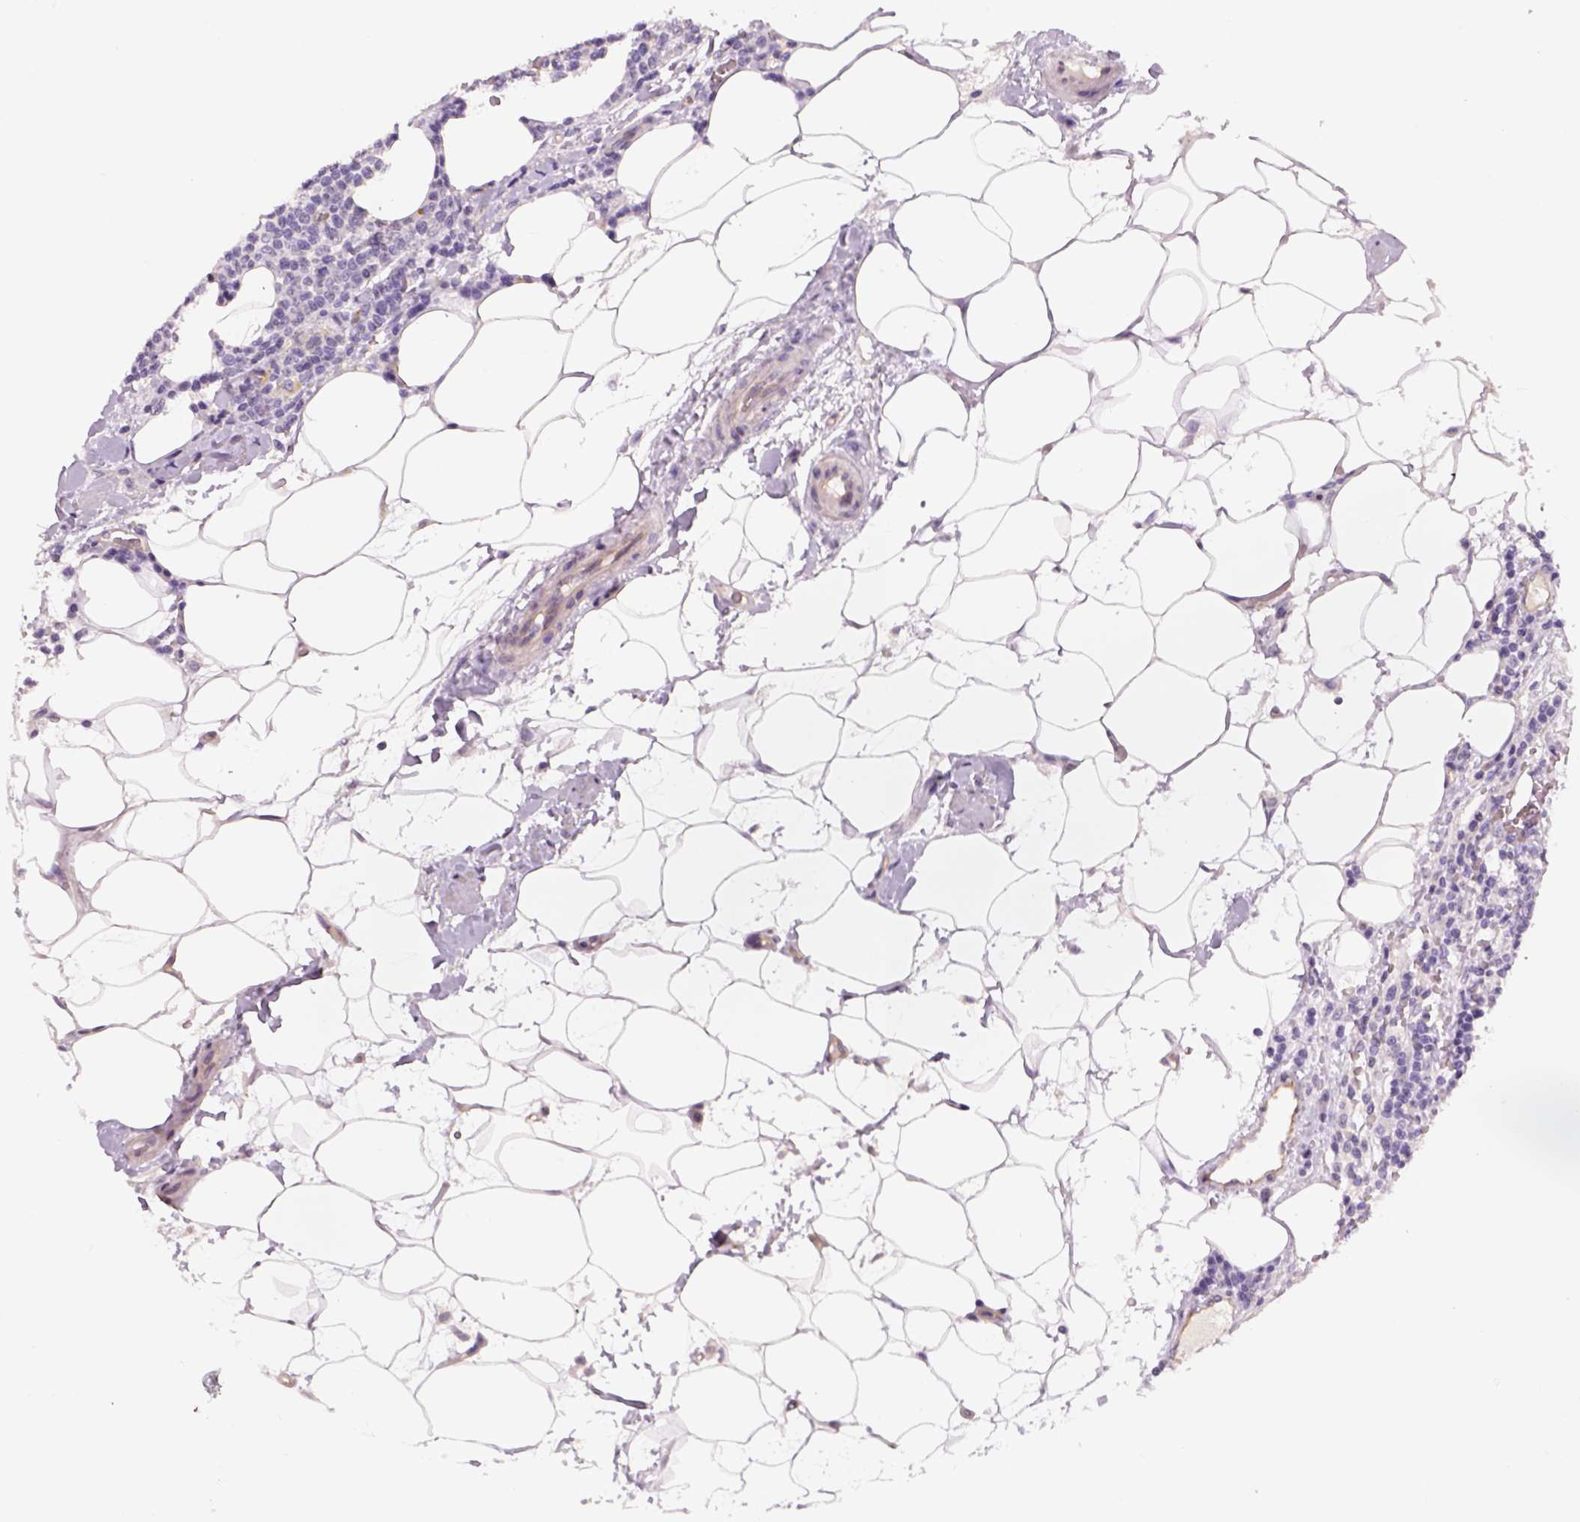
{"staining": {"intensity": "negative", "quantity": "none", "location": "none"}, "tissue": "lymphoma", "cell_type": "Tumor cells", "image_type": "cancer", "snomed": [{"axis": "morphology", "description": "Malignant lymphoma, non-Hodgkin's type, High grade"}, {"axis": "topography", "description": "Lymph node"}], "caption": "Human lymphoma stained for a protein using immunohistochemistry (IHC) shows no staining in tumor cells.", "gene": "PRRT1", "patient": {"sex": "male", "age": 61}}